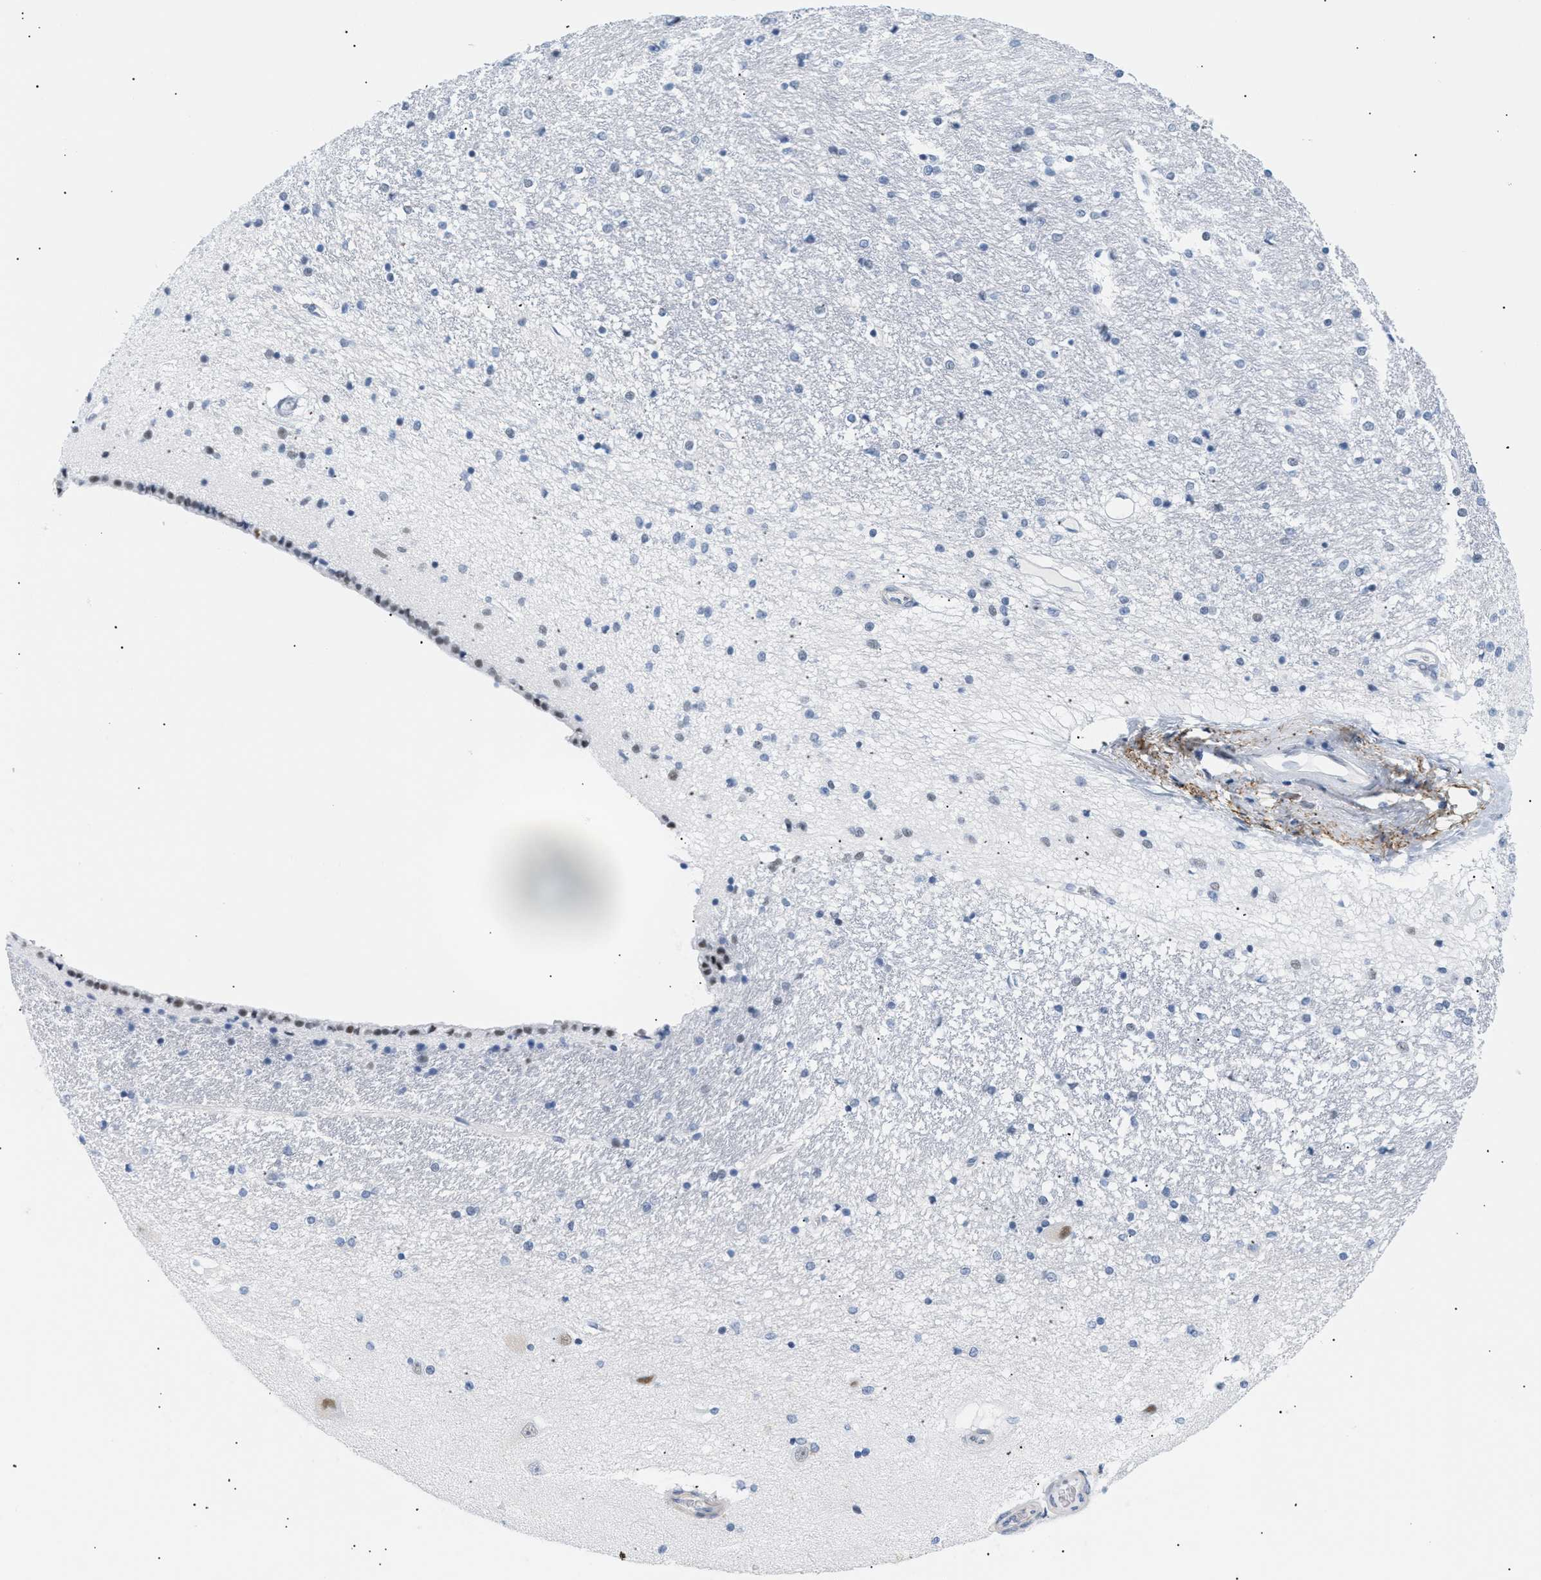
{"staining": {"intensity": "negative", "quantity": "none", "location": "none"}, "tissue": "hippocampus", "cell_type": "Glial cells", "image_type": "normal", "snomed": [{"axis": "morphology", "description": "Normal tissue, NOS"}, {"axis": "topography", "description": "Hippocampus"}], "caption": "DAB (3,3'-diaminobenzidine) immunohistochemical staining of normal hippocampus displays no significant positivity in glial cells.", "gene": "ELN", "patient": {"sex": "female", "age": 54}}